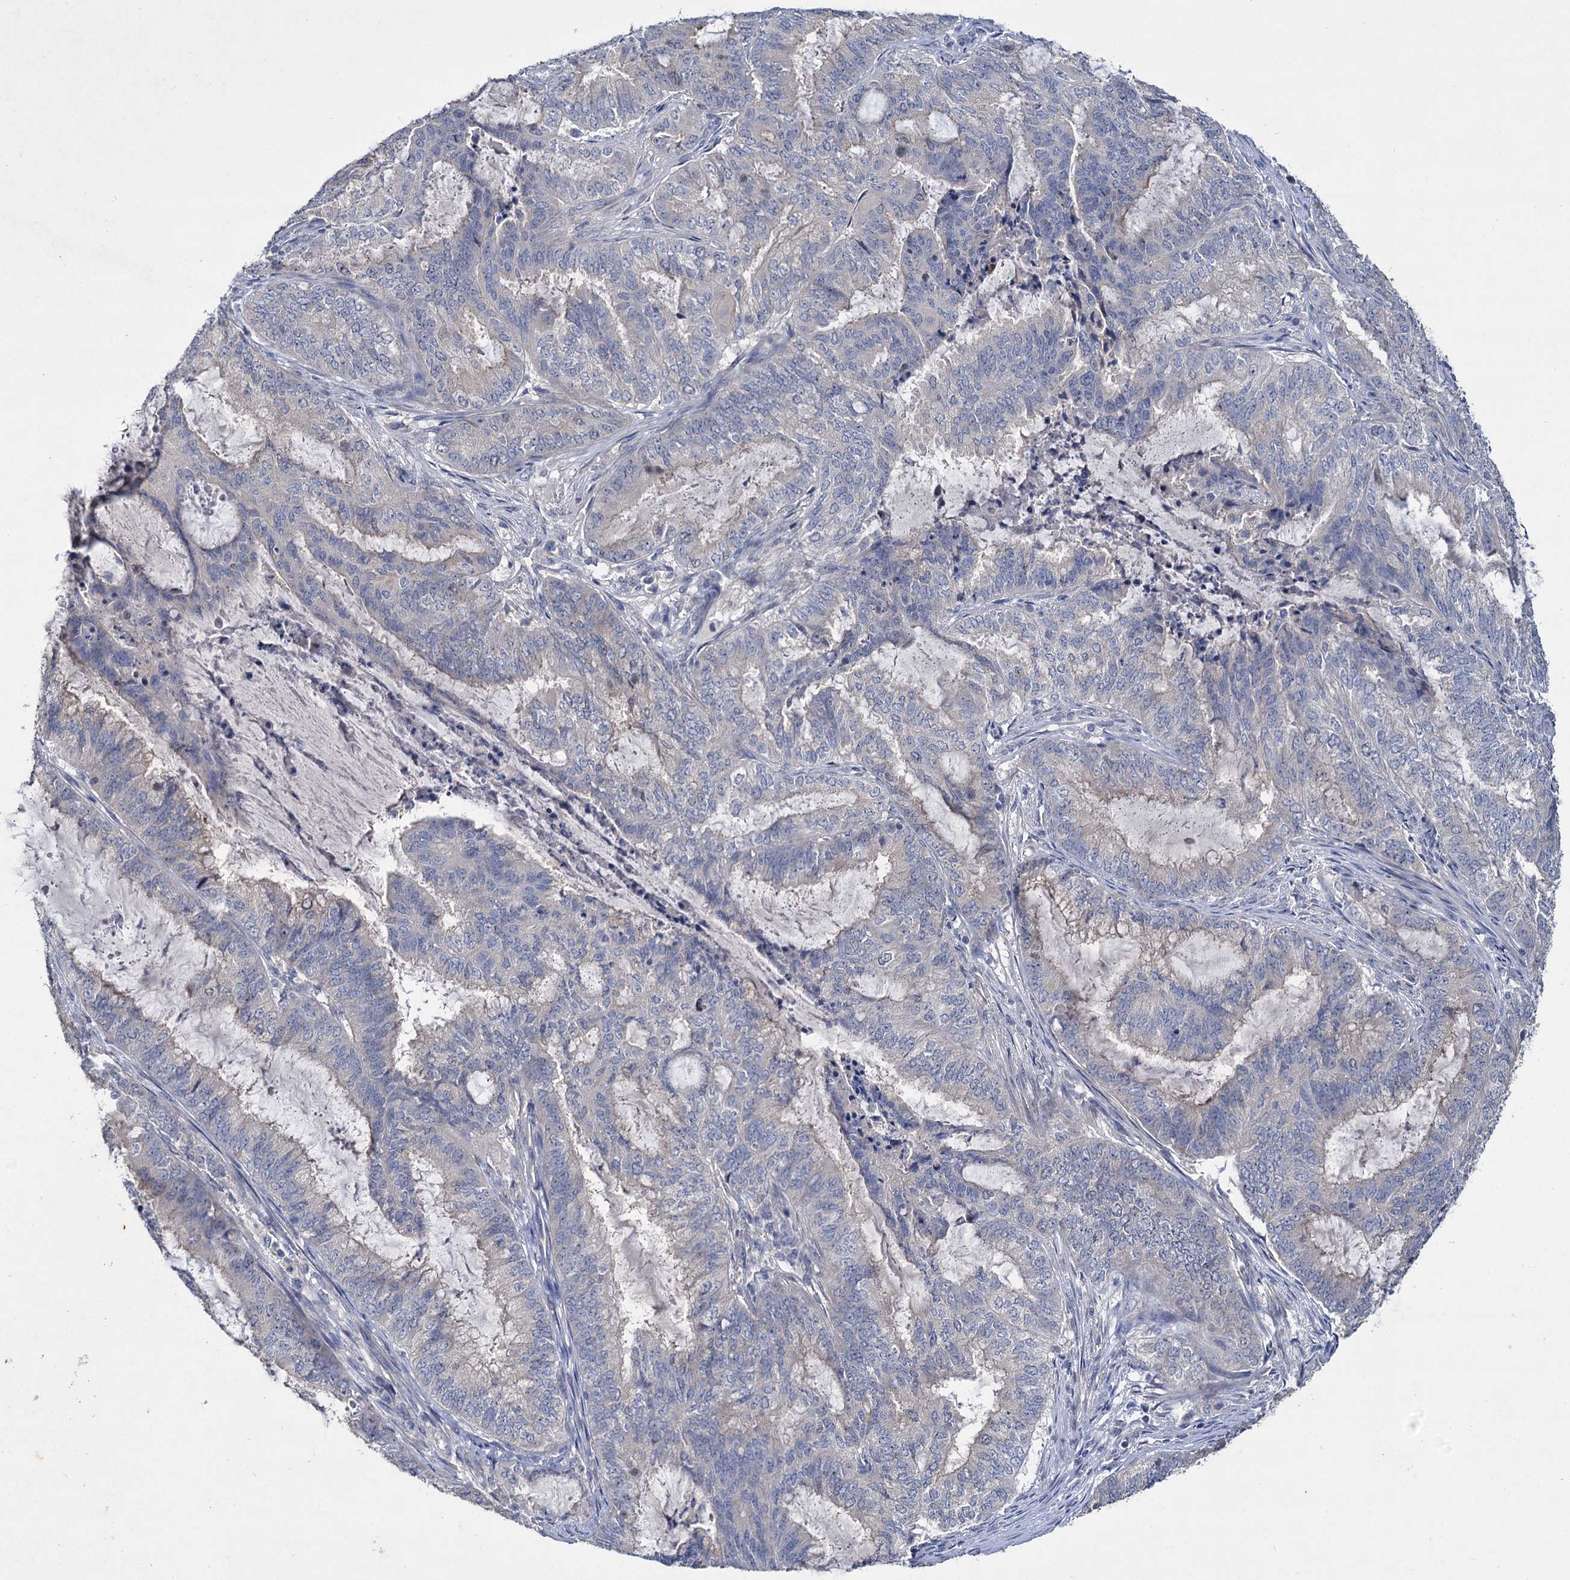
{"staining": {"intensity": "negative", "quantity": "none", "location": "none"}, "tissue": "endometrial cancer", "cell_type": "Tumor cells", "image_type": "cancer", "snomed": [{"axis": "morphology", "description": "Adenocarcinoma, NOS"}, {"axis": "topography", "description": "Endometrium"}], "caption": "A photomicrograph of endometrial adenocarcinoma stained for a protein demonstrates no brown staining in tumor cells. The staining is performed using DAB (3,3'-diaminobenzidine) brown chromogen with nuclei counter-stained in using hematoxylin.", "gene": "ATP9A", "patient": {"sex": "female", "age": 51}}